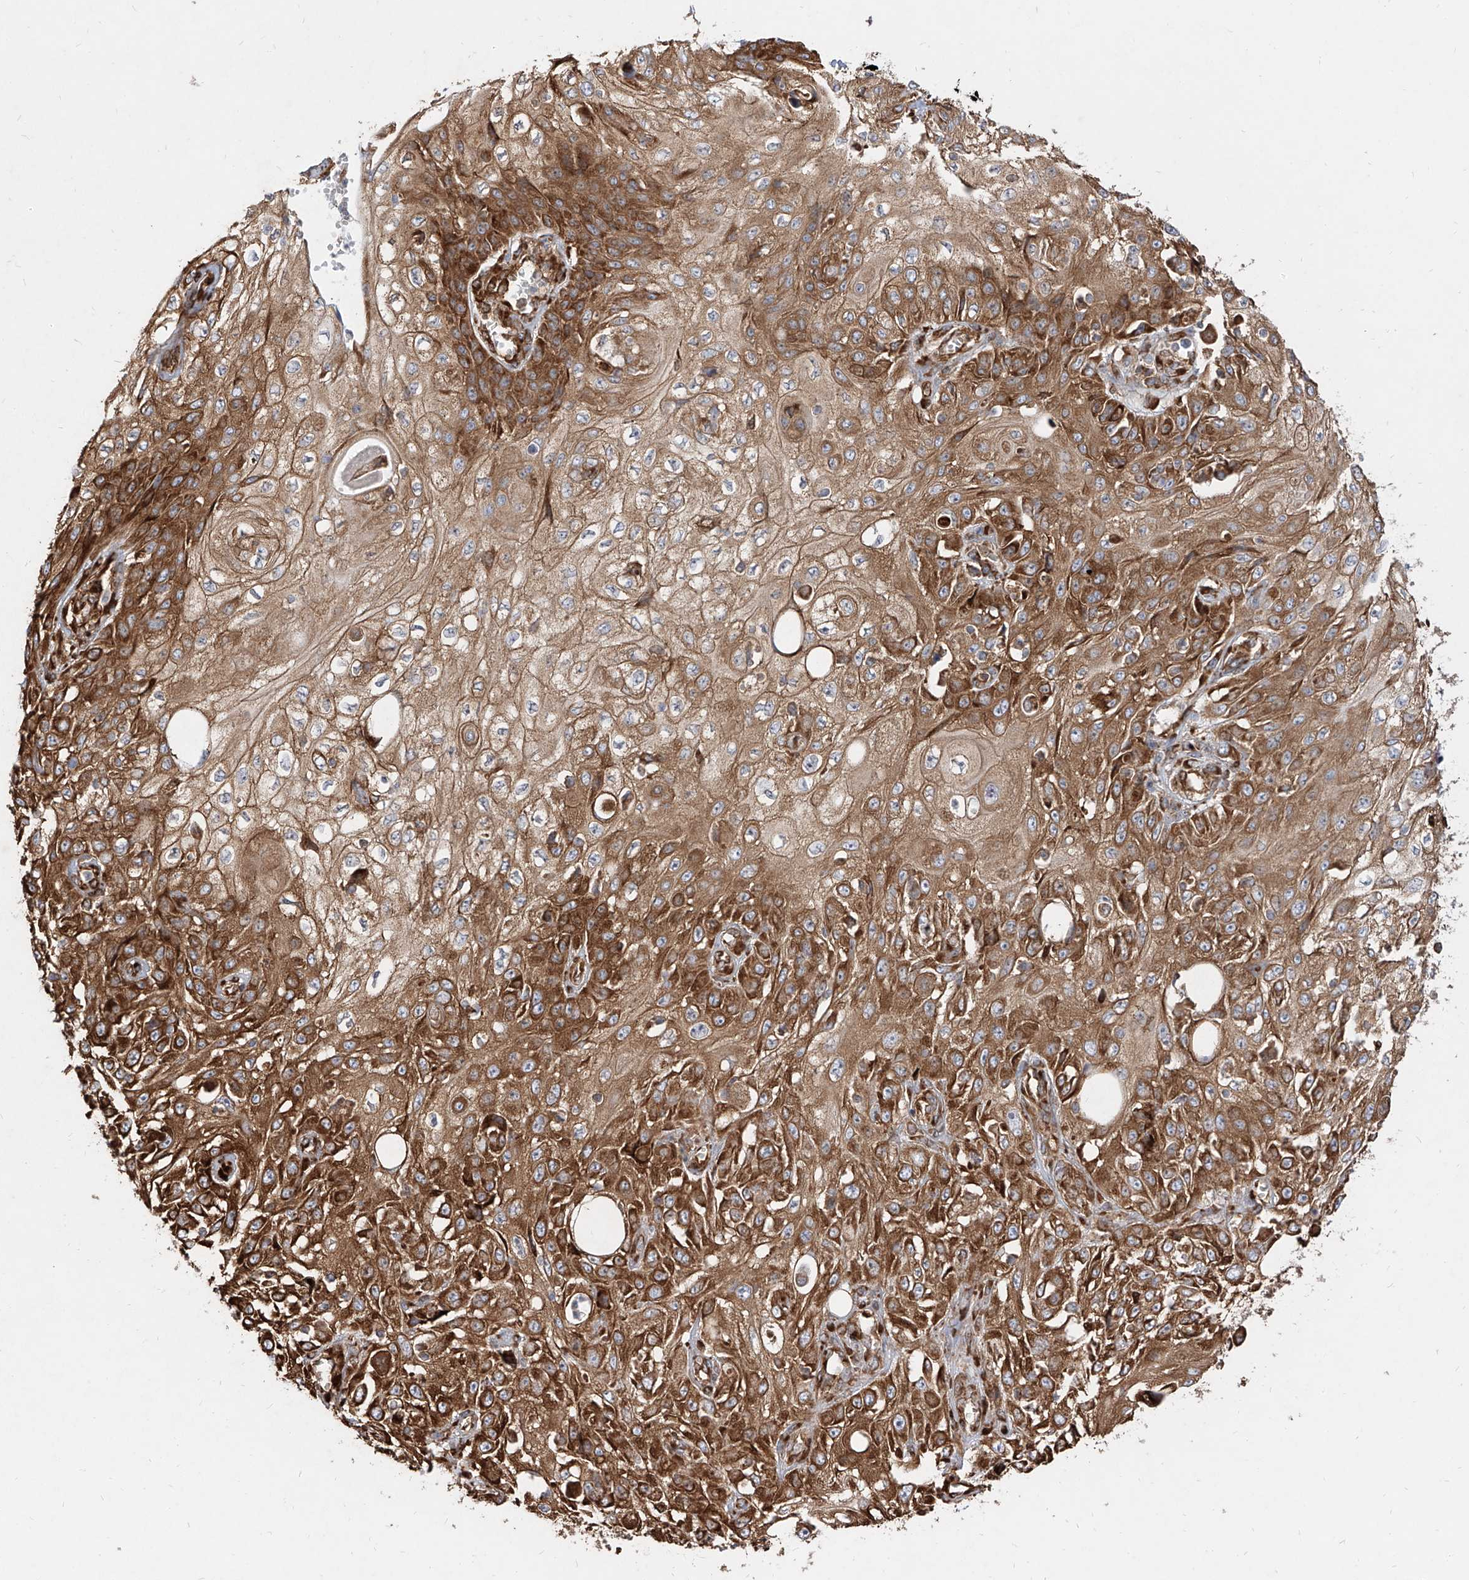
{"staining": {"intensity": "strong", "quantity": ">75%", "location": "cytoplasmic/membranous"}, "tissue": "skin cancer", "cell_type": "Tumor cells", "image_type": "cancer", "snomed": [{"axis": "morphology", "description": "Squamous cell carcinoma, NOS"}, {"axis": "morphology", "description": "Squamous cell carcinoma, metastatic, NOS"}, {"axis": "topography", "description": "Skin"}, {"axis": "topography", "description": "Lymph node"}], "caption": "This histopathology image demonstrates skin cancer stained with immunohistochemistry to label a protein in brown. The cytoplasmic/membranous of tumor cells show strong positivity for the protein. Nuclei are counter-stained blue.", "gene": "RPS25", "patient": {"sex": "male", "age": 75}}